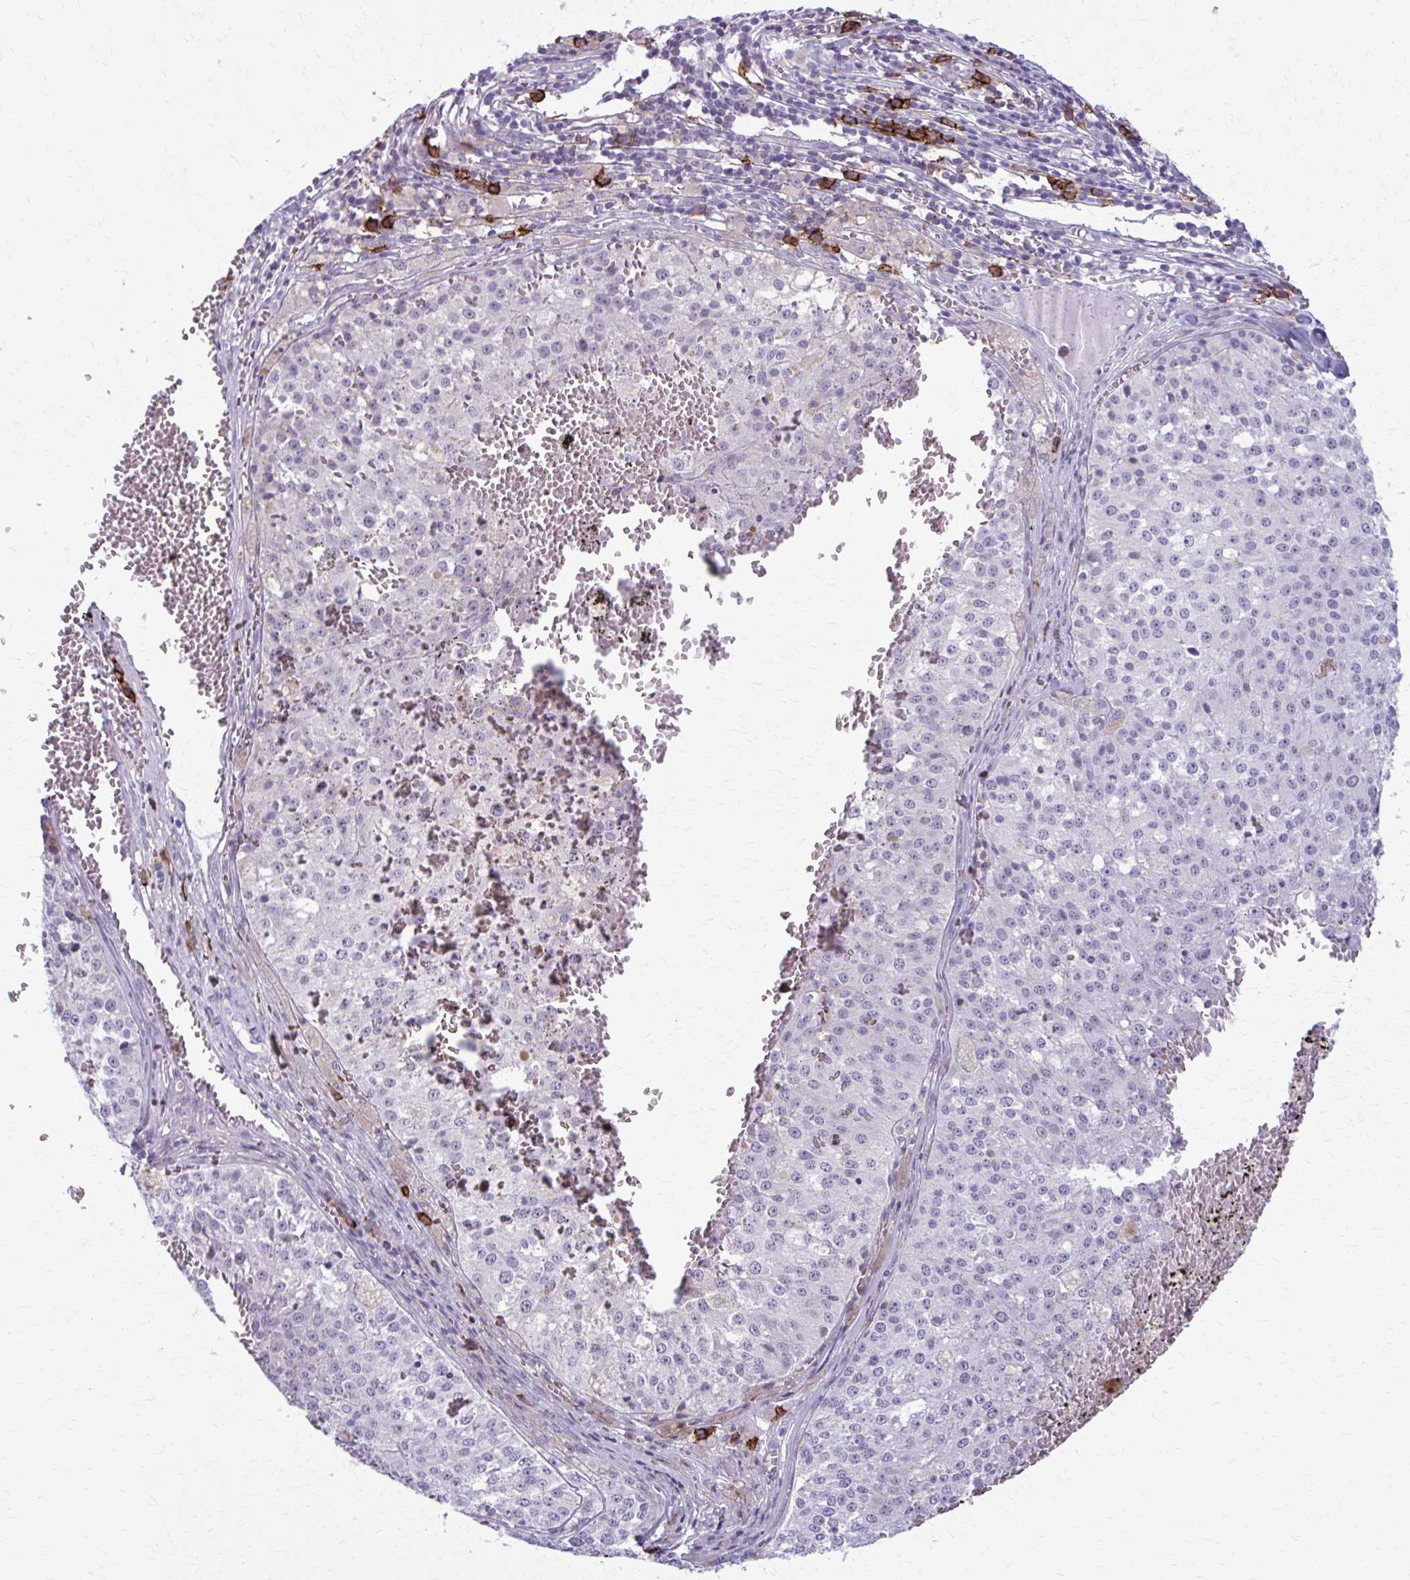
{"staining": {"intensity": "negative", "quantity": "none", "location": "none"}, "tissue": "melanoma", "cell_type": "Tumor cells", "image_type": "cancer", "snomed": [{"axis": "morphology", "description": "Malignant melanoma, Metastatic site"}, {"axis": "topography", "description": "Lymph node"}], "caption": "This is an IHC histopathology image of melanoma. There is no staining in tumor cells.", "gene": "CD38", "patient": {"sex": "female", "age": 64}}